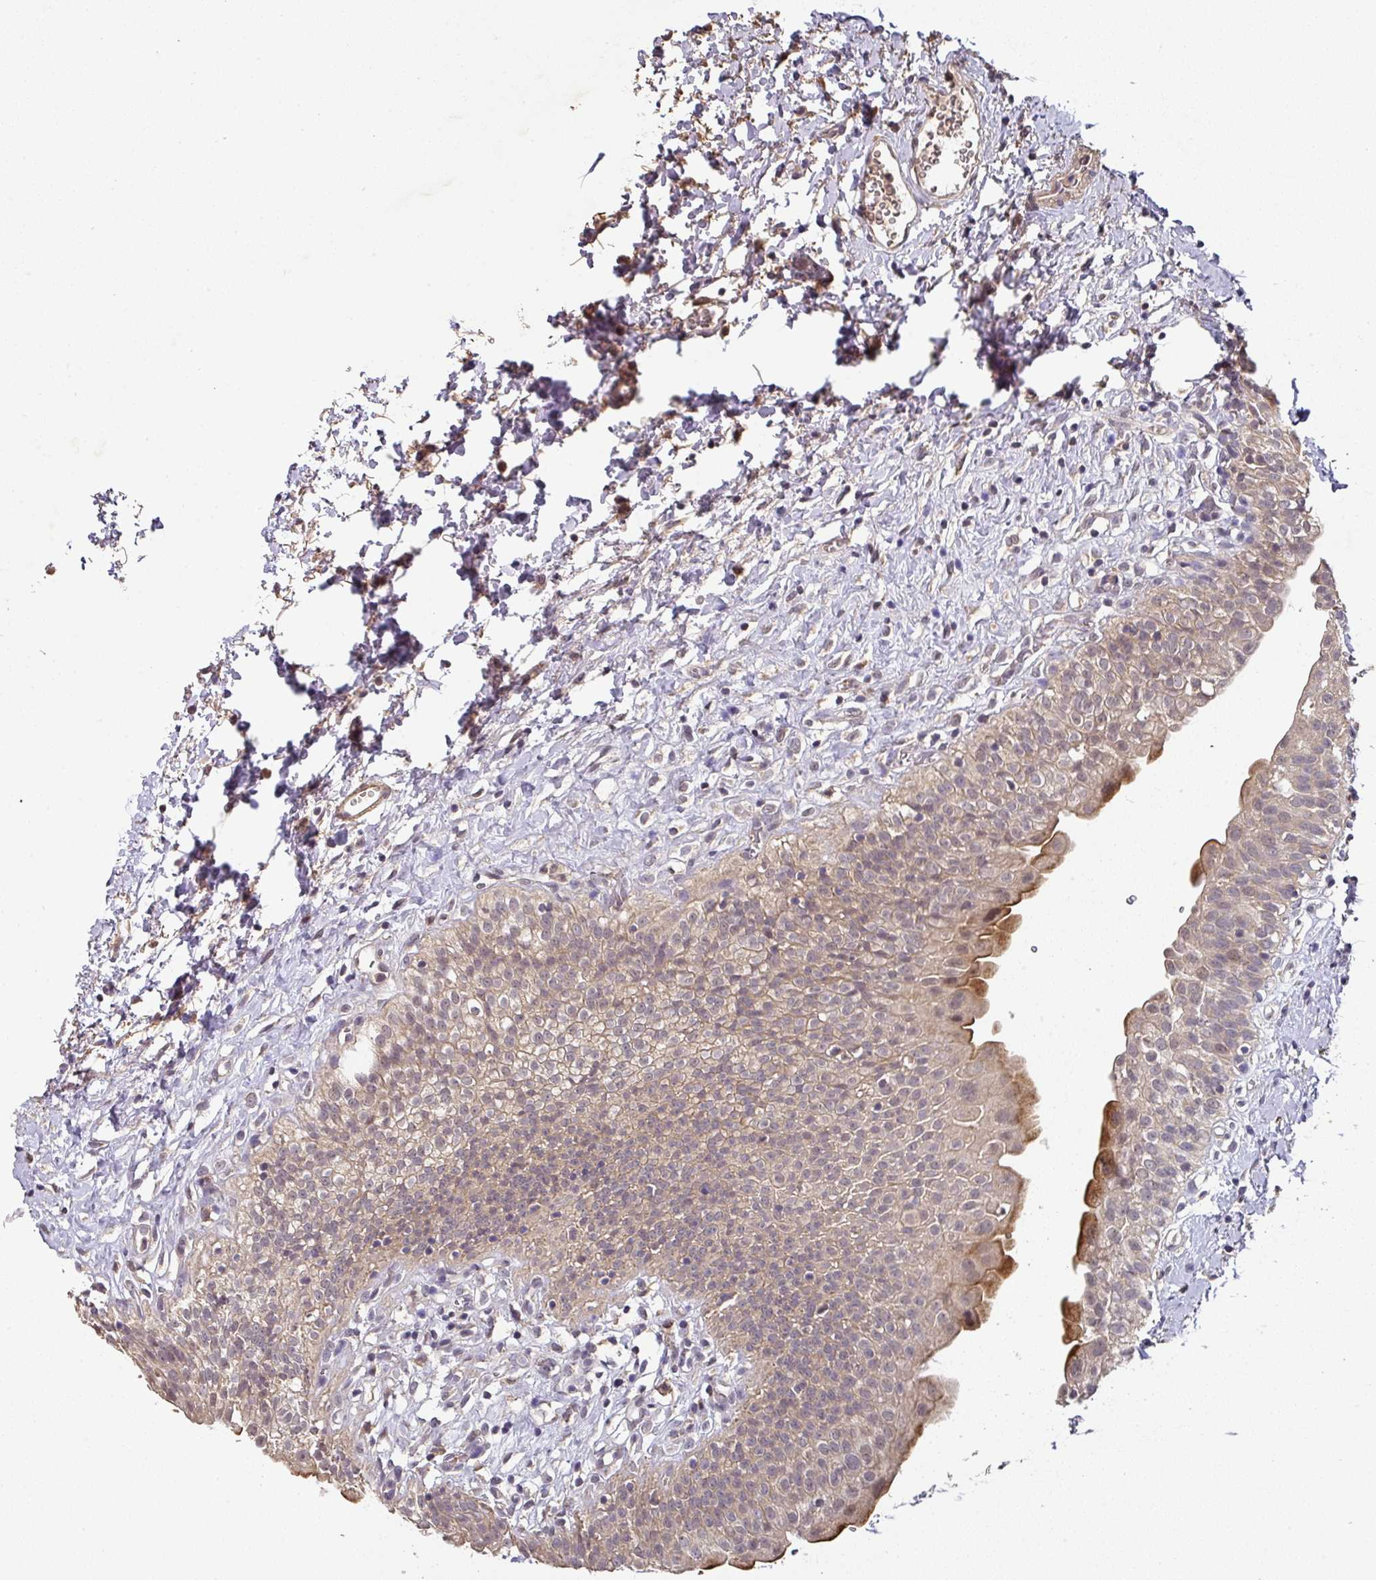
{"staining": {"intensity": "weak", "quantity": ">75%", "location": "cytoplasmic/membranous"}, "tissue": "urinary bladder", "cell_type": "Urothelial cells", "image_type": "normal", "snomed": [{"axis": "morphology", "description": "Normal tissue, NOS"}, {"axis": "topography", "description": "Urinary bladder"}], "caption": "Urinary bladder was stained to show a protein in brown. There is low levels of weak cytoplasmic/membranous positivity in about >75% of urothelial cells. Nuclei are stained in blue.", "gene": "ACVR2B", "patient": {"sex": "male", "age": 51}}